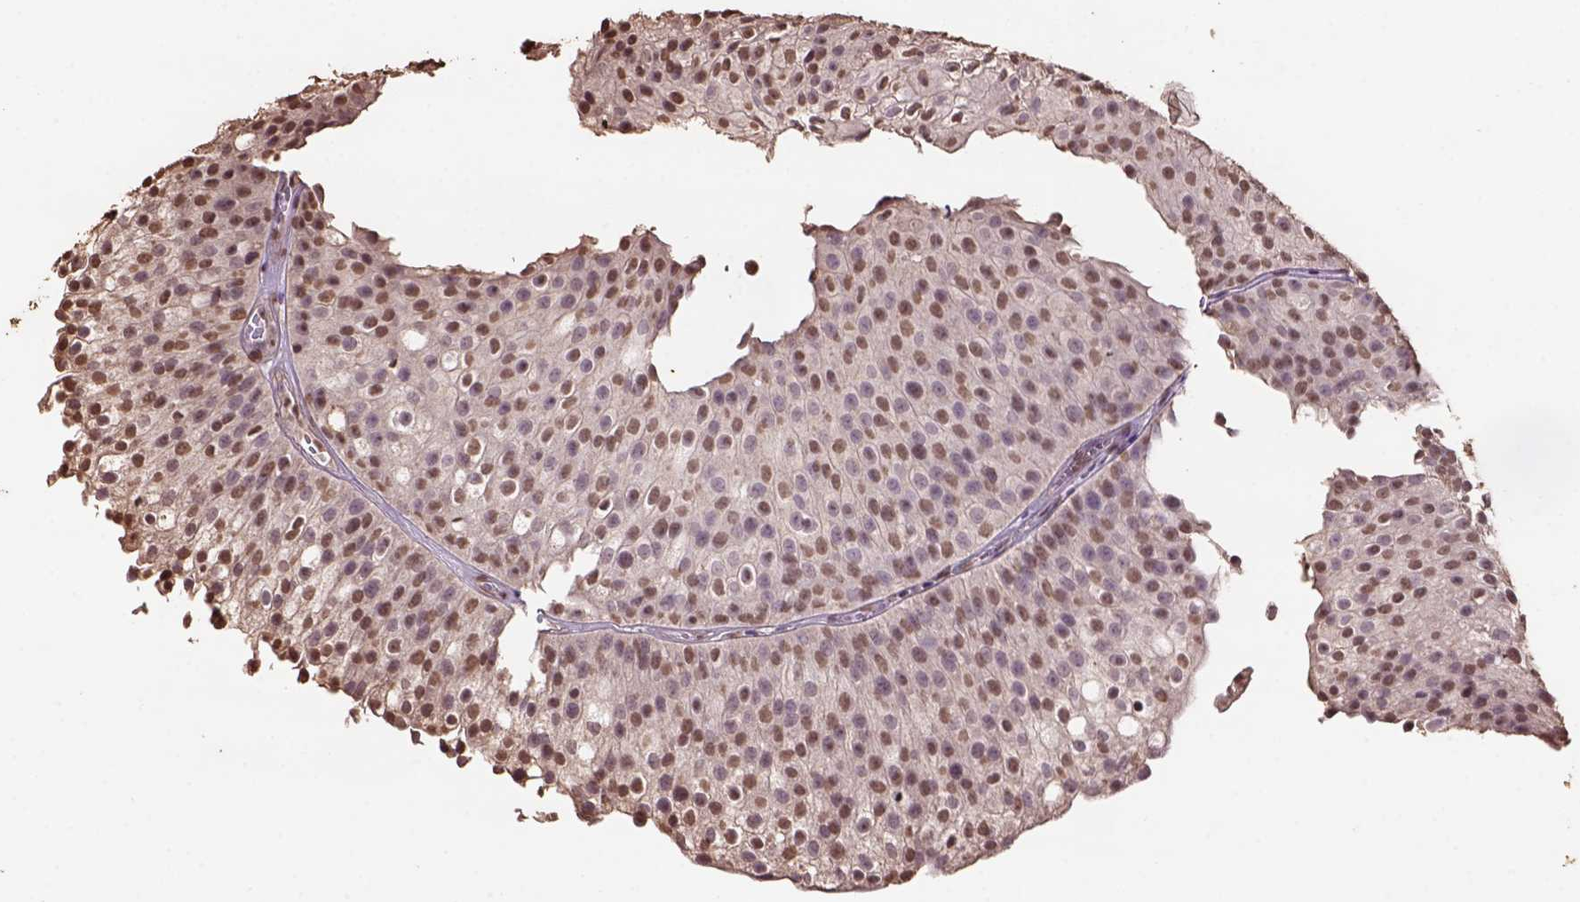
{"staining": {"intensity": "moderate", "quantity": ">75%", "location": "nuclear"}, "tissue": "urothelial cancer", "cell_type": "Tumor cells", "image_type": "cancer", "snomed": [{"axis": "morphology", "description": "Urothelial carcinoma, Low grade"}, {"axis": "topography", "description": "Urinary bladder"}], "caption": "High-magnification brightfield microscopy of urothelial cancer stained with DAB (3,3'-diaminobenzidine) (brown) and counterstained with hematoxylin (blue). tumor cells exhibit moderate nuclear staining is appreciated in approximately>75% of cells.", "gene": "CSTF2T", "patient": {"sex": "male", "age": 70}}